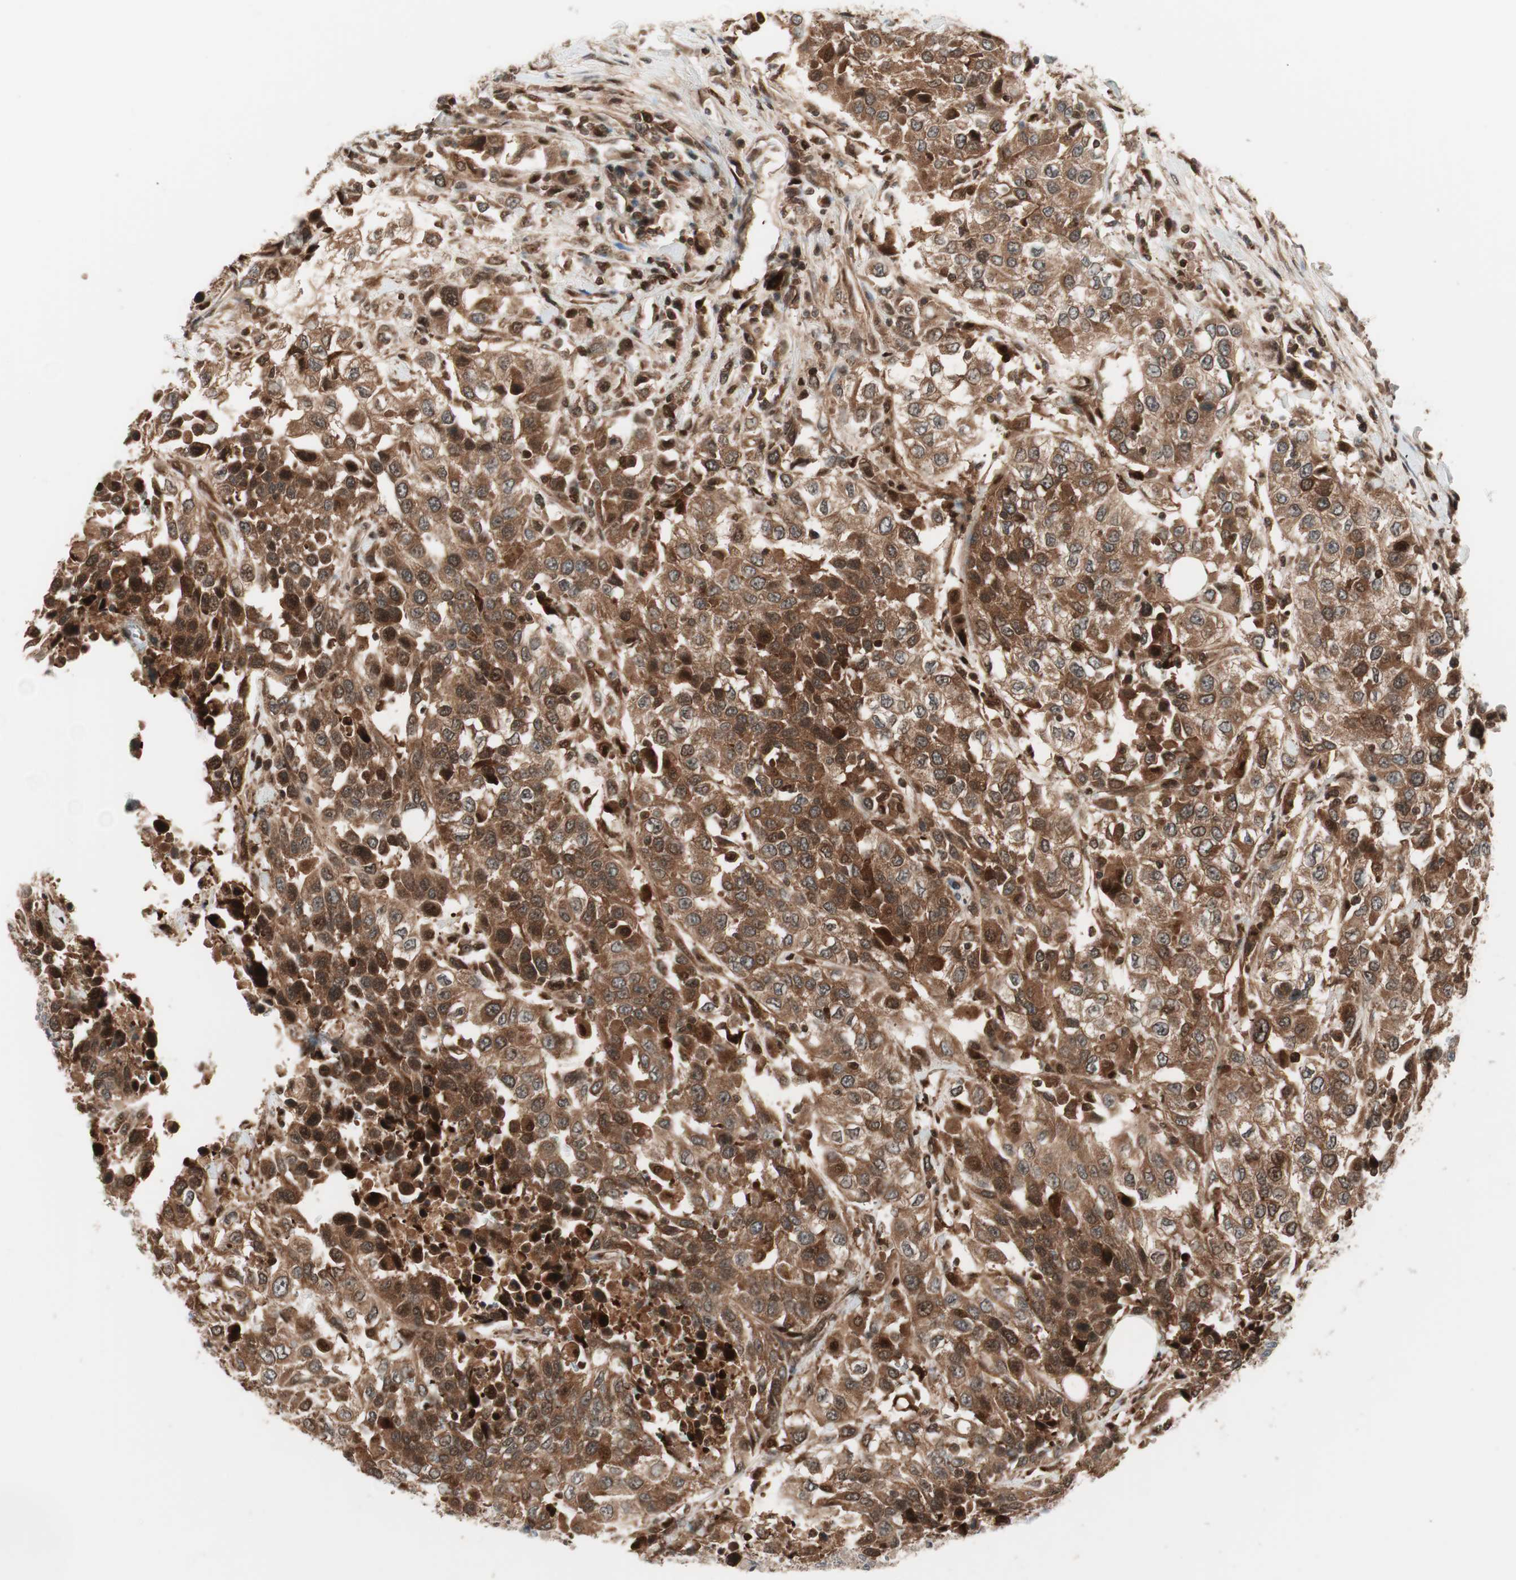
{"staining": {"intensity": "strong", "quantity": ">75%", "location": "cytoplasmic/membranous"}, "tissue": "urothelial cancer", "cell_type": "Tumor cells", "image_type": "cancer", "snomed": [{"axis": "morphology", "description": "Urothelial carcinoma, High grade"}, {"axis": "topography", "description": "Urinary bladder"}], "caption": "Protein staining shows strong cytoplasmic/membranous positivity in approximately >75% of tumor cells in high-grade urothelial carcinoma.", "gene": "PRKG2", "patient": {"sex": "female", "age": 80}}